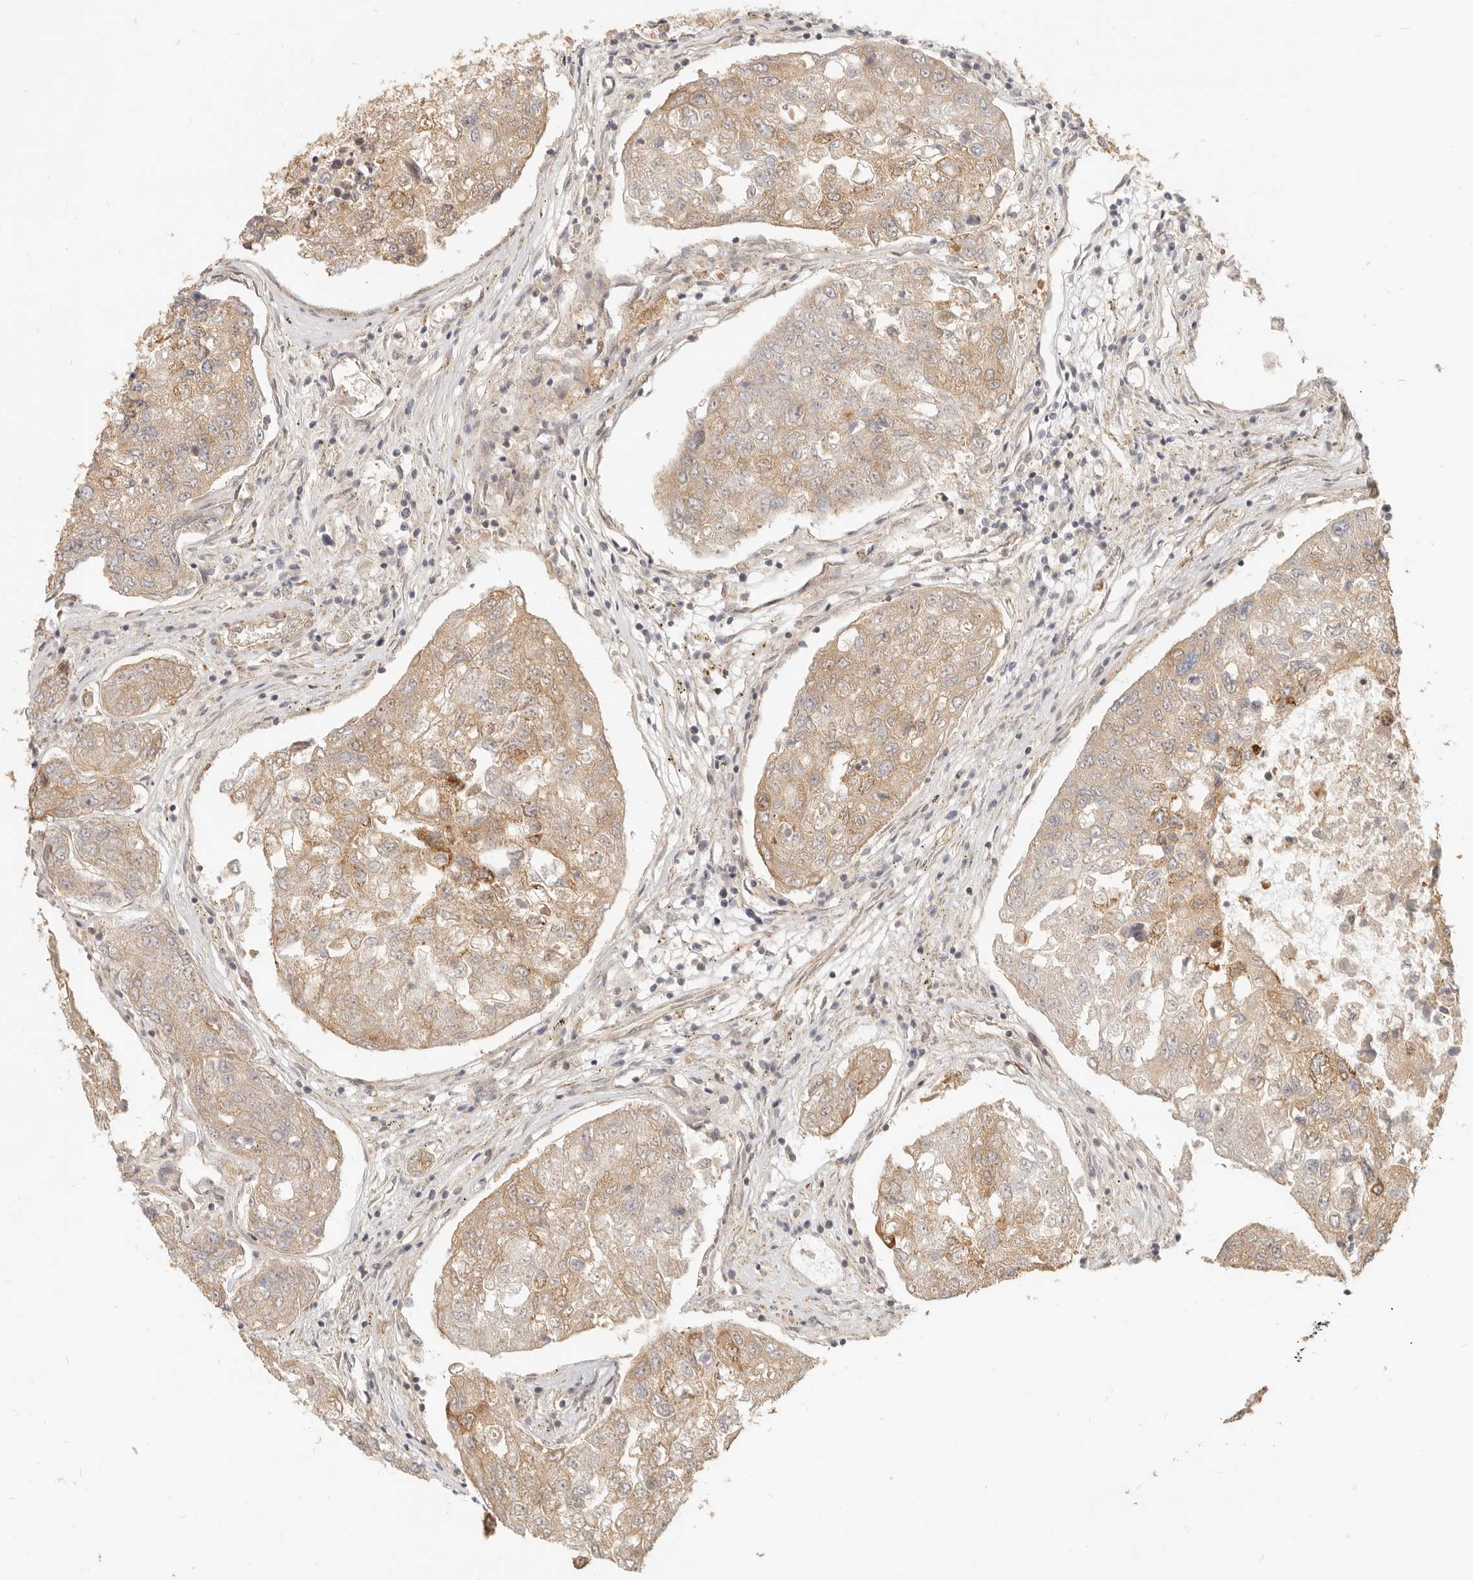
{"staining": {"intensity": "moderate", "quantity": "25%-75%", "location": "cytoplasmic/membranous"}, "tissue": "urothelial cancer", "cell_type": "Tumor cells", "image_type": "cancer", "snomed": [{"axis": "morphology", "description": "Urothelial carcinoma, High grade"}, {"axis": "topography", "description": "Lymph node"}, {"axis": "topography", "description": "Urinary bladder"}], "caption": "There is medium levels of moderate cytoplasmic/membranous positivity in tumor cells of urothelial cancer, as demonstrated by immunohistochemical staining (brown color).", "gene": "TUFT1", "patient": {"sex": "male", "age": 51}}